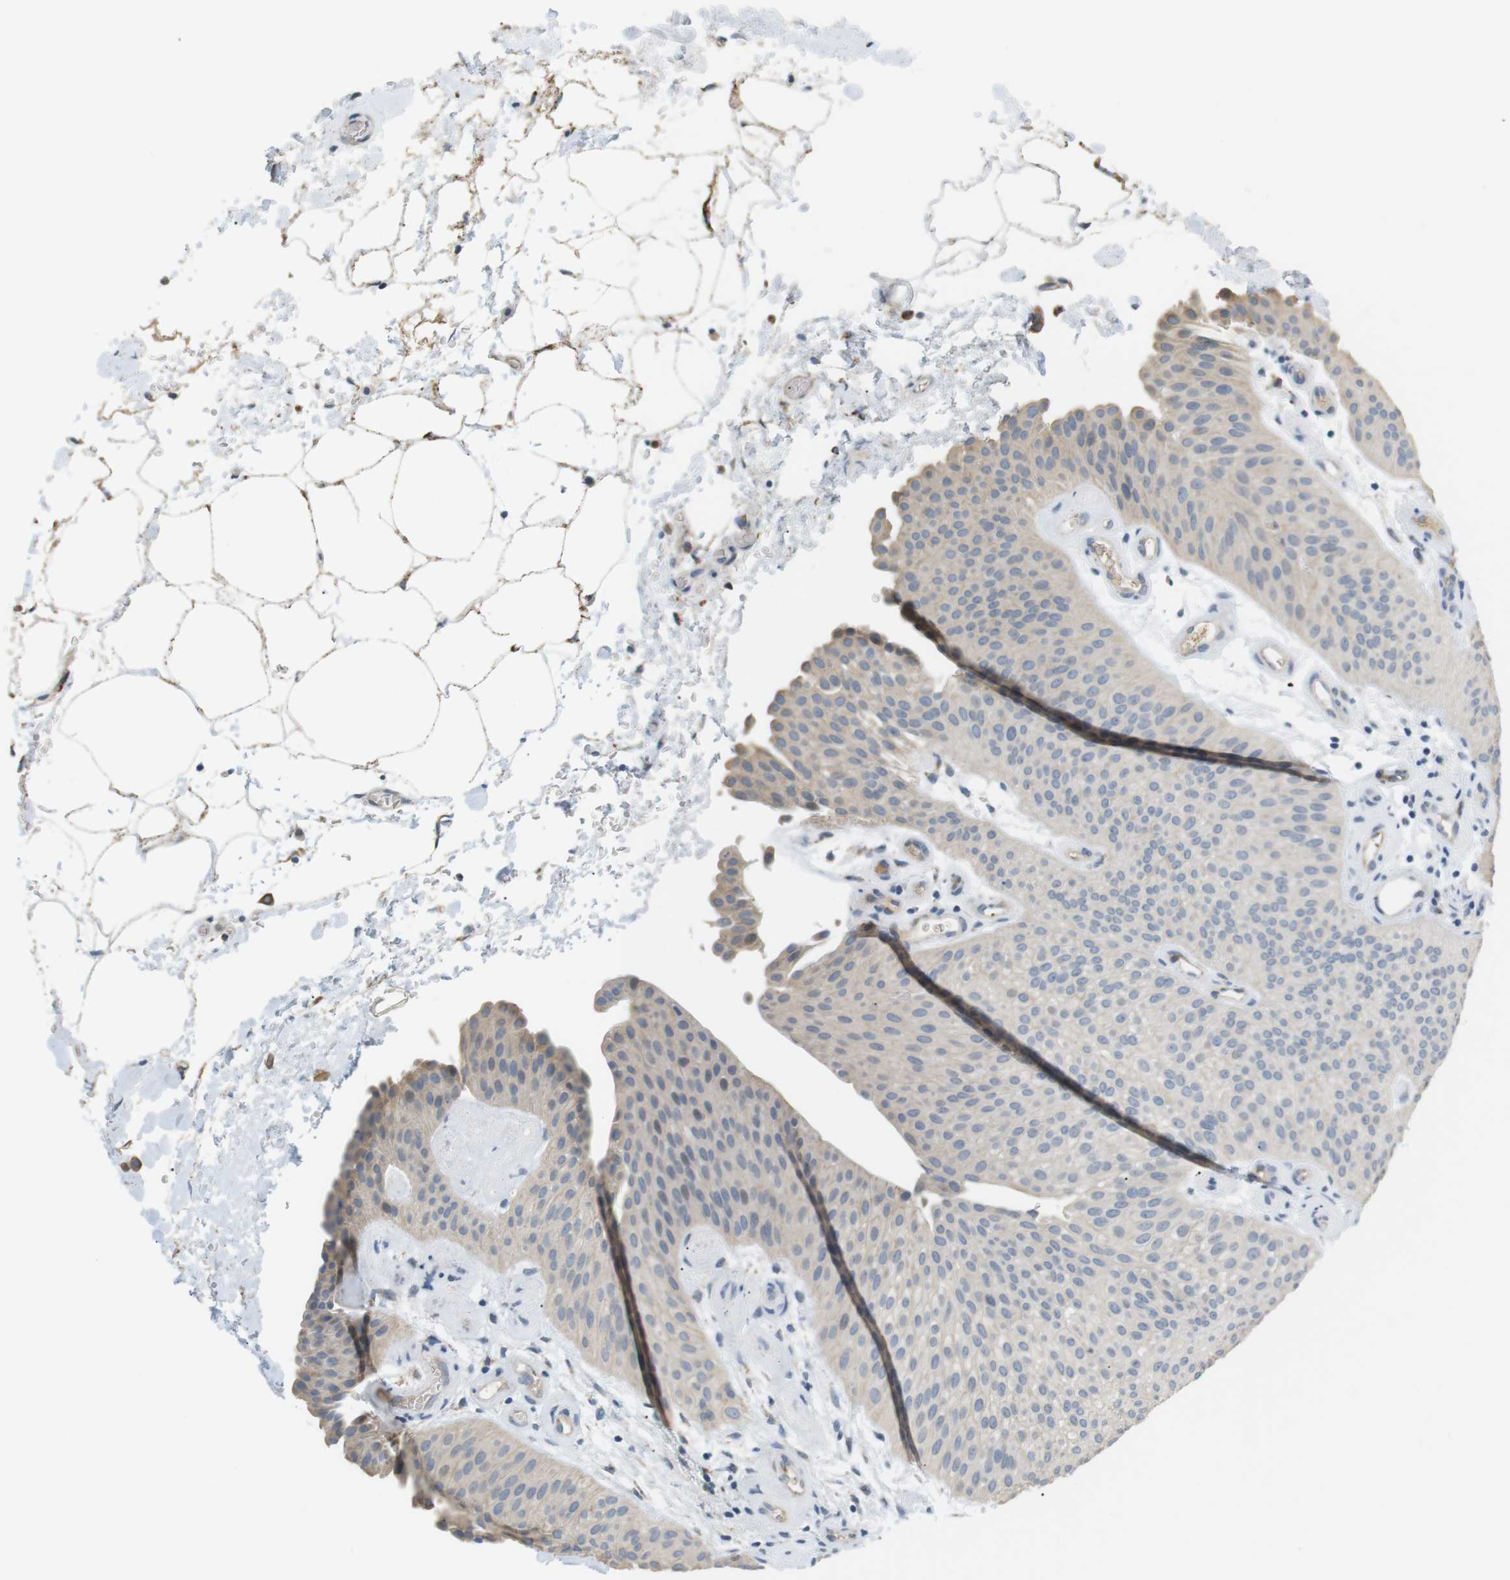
{"staining": {"intensity": "weak", "quantity": "<25%", "location": "cytoplasmic/membranous"}, "tissue": "urothelial cancer", "cell_type": "Tumor cells", "image_type": "cancer", "snomed": [{"axis": "morphology", "description": "Urothelial carcinoma, Low grade"}, {"axis": "topography", "description": "Urinary bladder"}], "caption": "Tumor cells are negative for protein expression in human urothelial cancer.", "gene": "CD300E", "patient": {"sex": "female", "age": 60}}